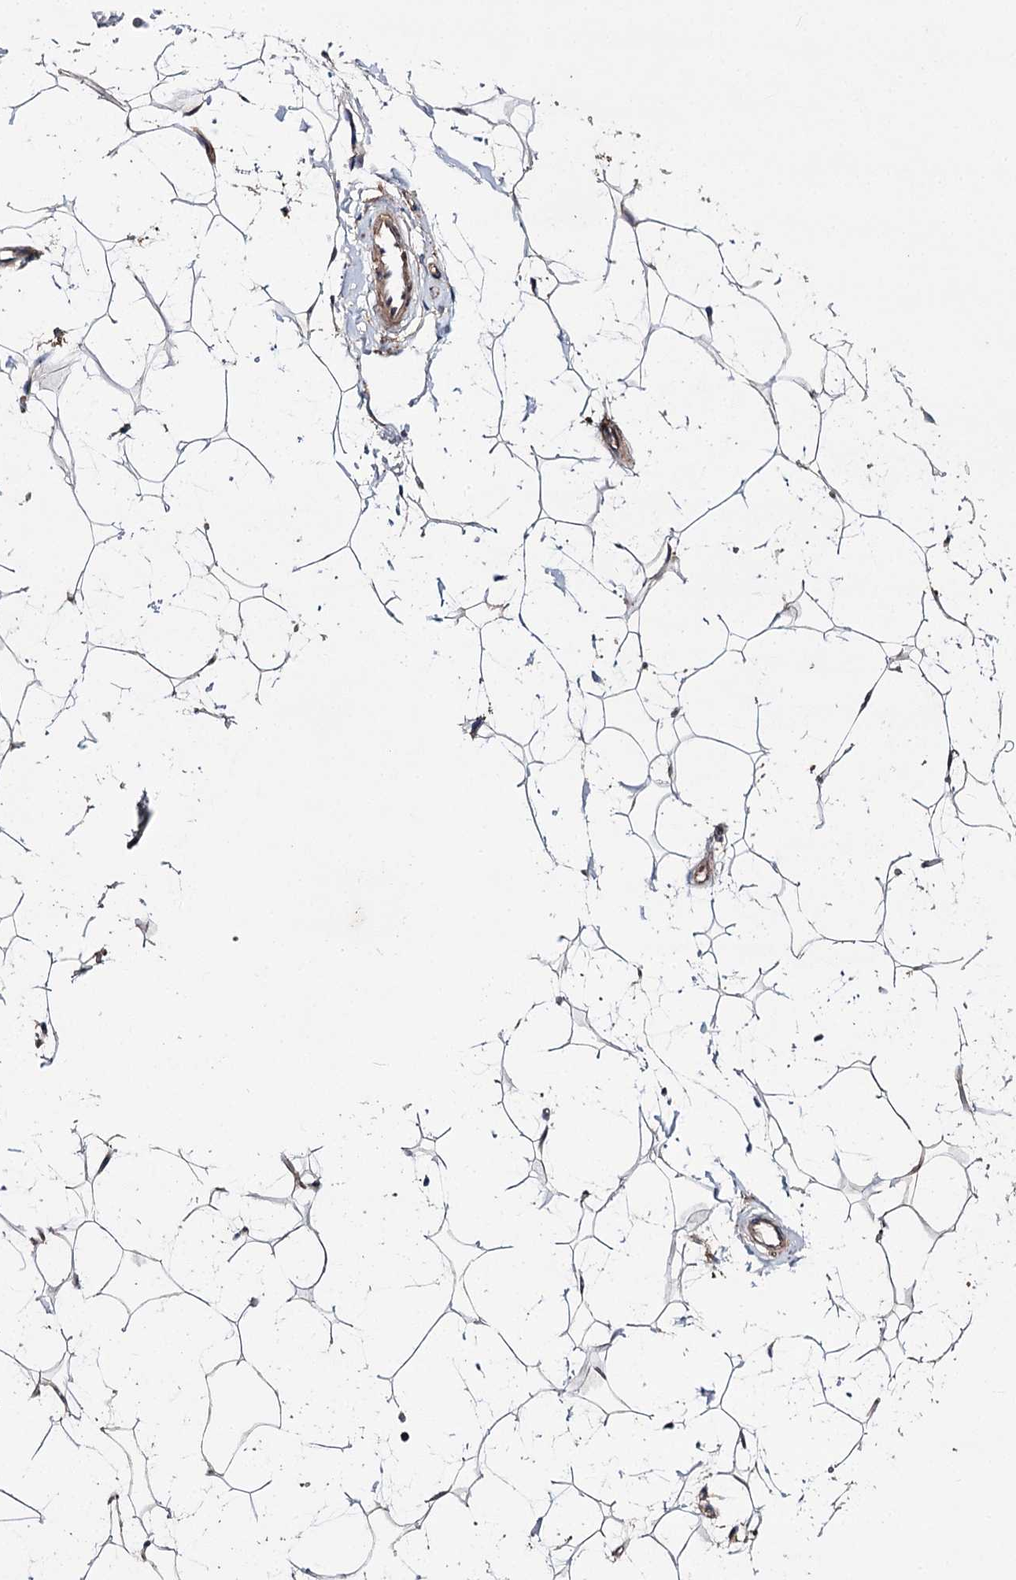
{"staining": {"intensity": "moderate", "quantity": ">75%", "location": "cytoplasmic/membranous"}, "tissue": "adipose tissue", "cell_type": "Adipocytes", "image_type": "normal", "snomed": [{"axis": "morphology", "description": "Normal tissue, NOS"}, {"axis": "topography", "description": "Breast"}], "caption": "A brown stain highlights moderate cytoplasmic/membranous expression of a protein in adipocytes of unremarkable adipose tissue. The protein of interest is stained brown, and the nuclei are stained in blue (DAB (3,3'-diaminobenzidine) IHC with brightfield microscopy, high magnification).", "gene": "MINDY3", "patient": {"sex": "female", "age": 26}}